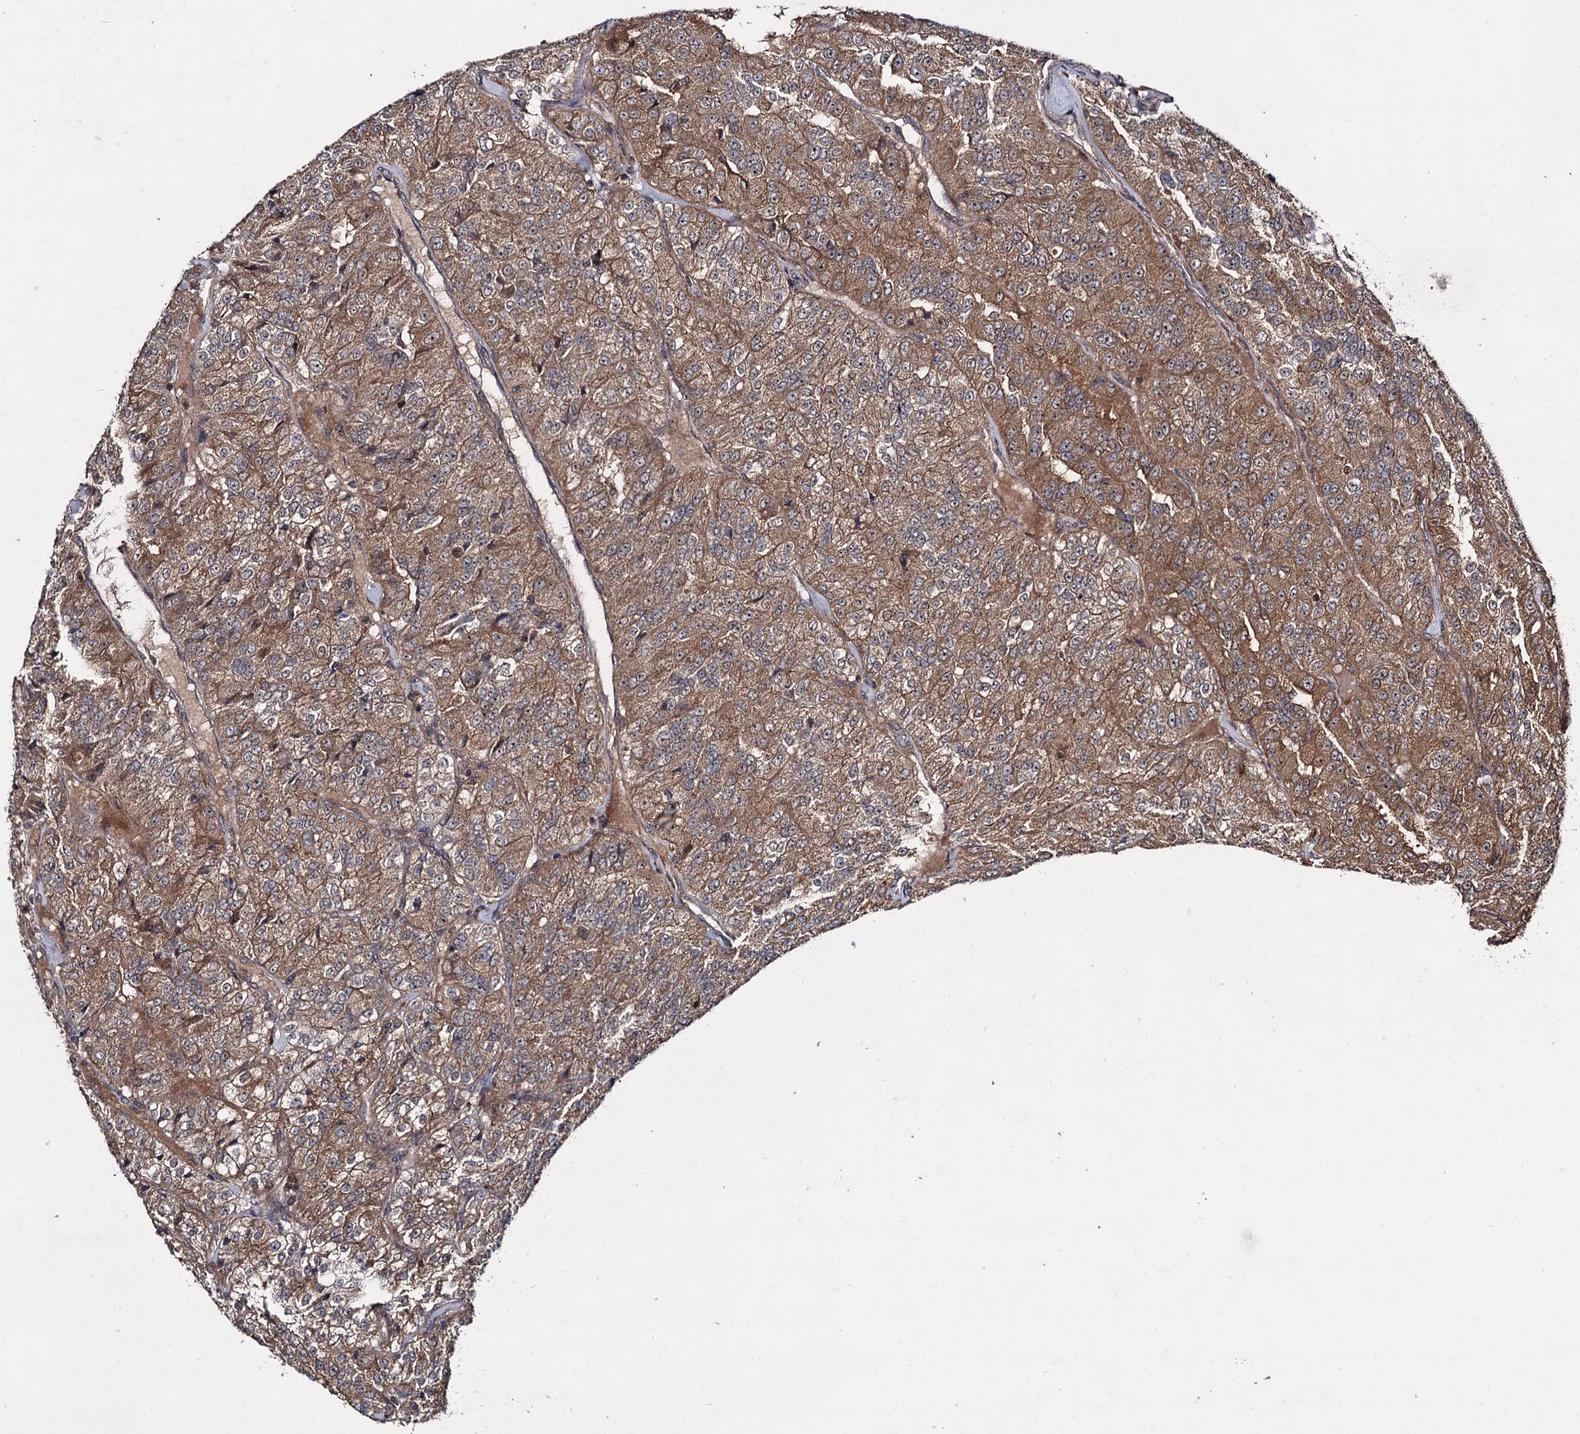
{"staining": {"intensity": "moderate", "quantity": ">75%", "location": "cytoplasmic/membranous"}, "tissue": "renal cancer", "cell_type": "Tumor cells", "image_type": "cancer", "snomed": [{"axis": "morphology", "description": "Adenocarcinoma, NOS"}, {"axis": "topography", "description": "Kidney"}], "caption": "This histopathology image demonstrates immunohistochemistry staining of human renal cancer, with medium moderate cytoplasmic/membranous staining in about >75% of tumor cells.", "gene": "KXD1", "patient": {"sex": "female", "age": 63}}